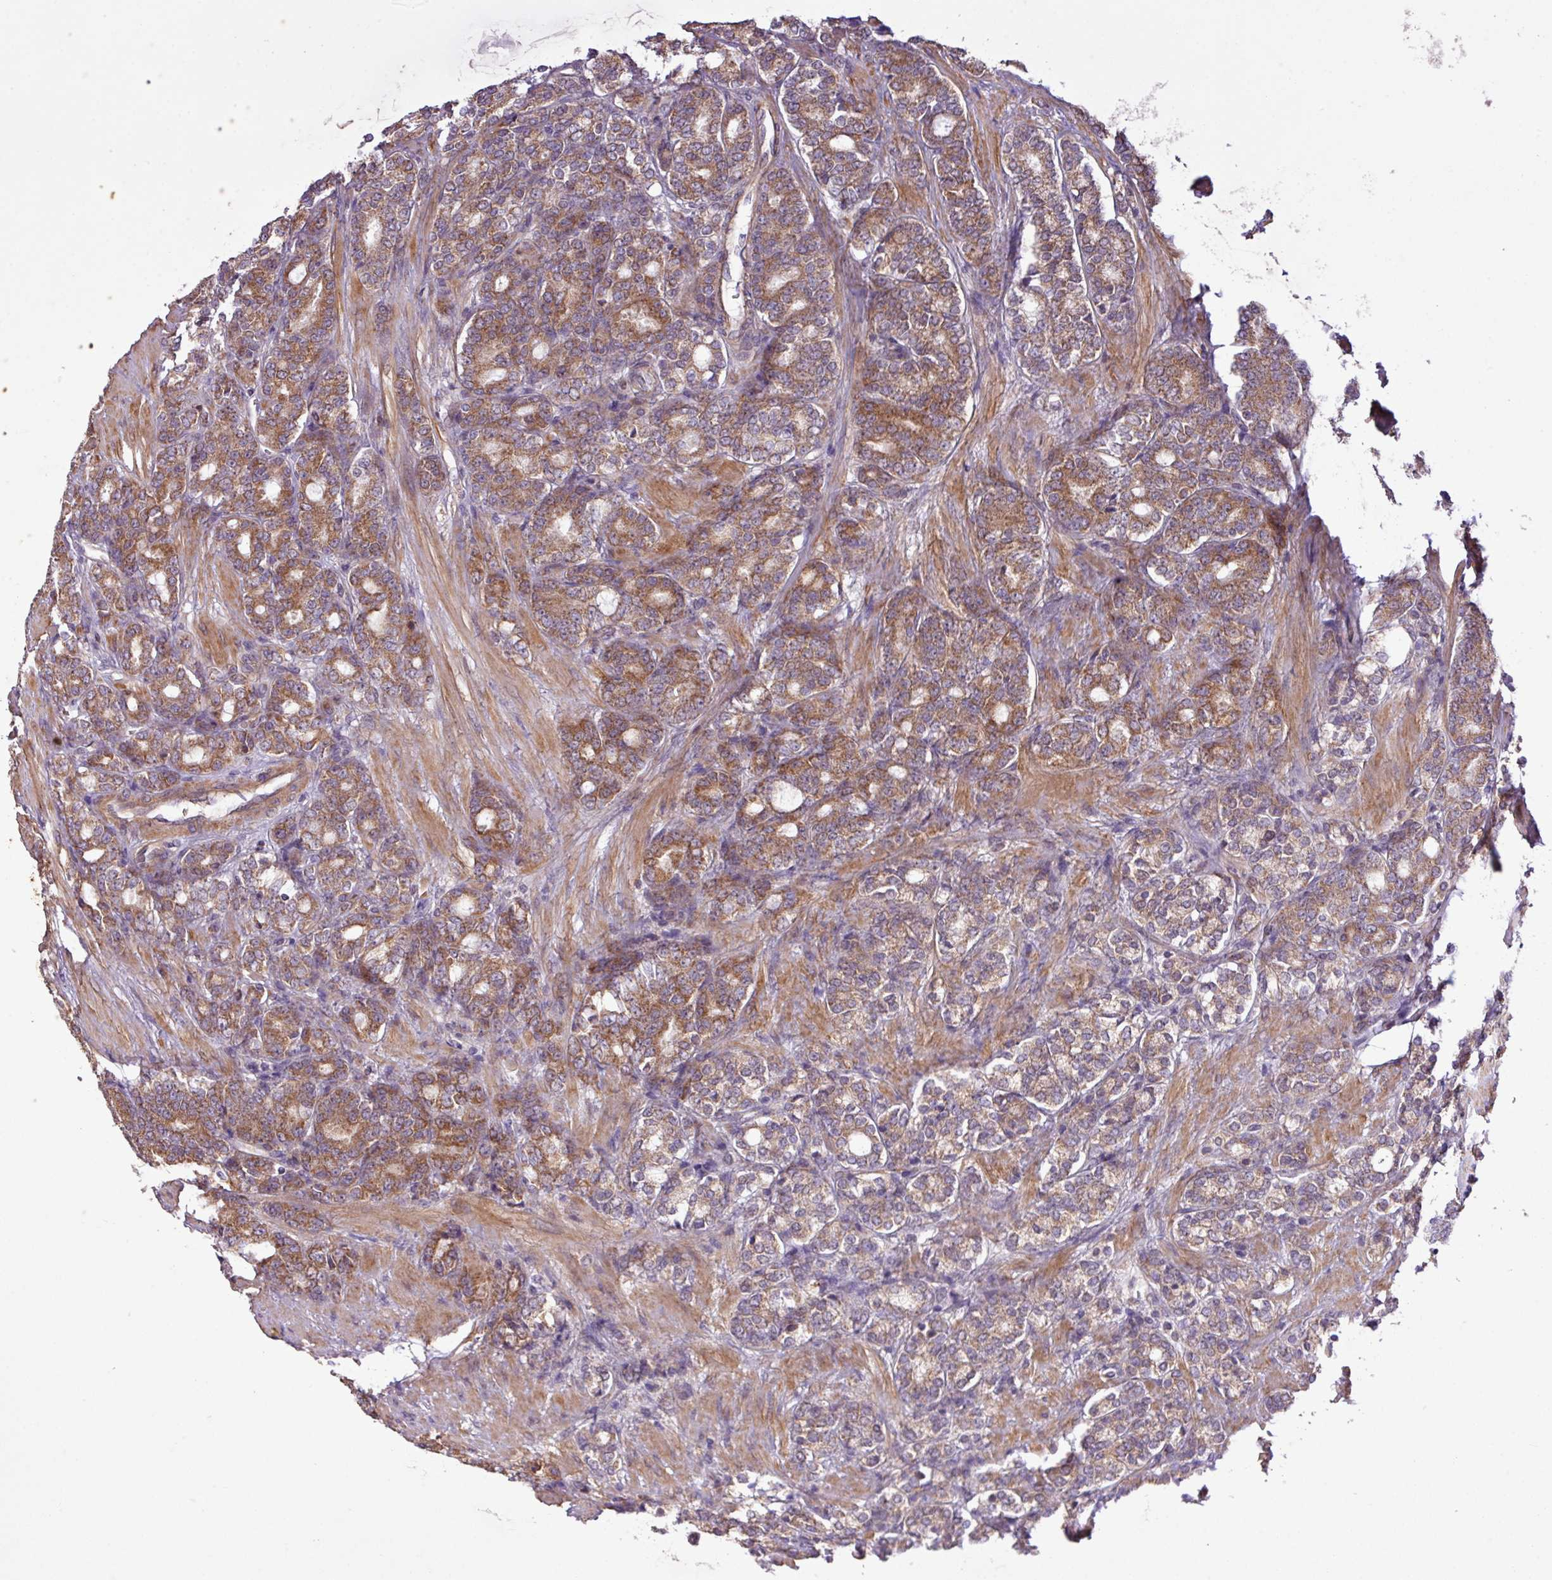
{"staining": {"intensity": "moderate", "quantity": ">75%", "location": "cytoplasmic/membranous"}, "tissue": "prostate cancer", "cell_type": "Tumor cells", "image_type": "cancer", "snomed": [{"axis": "morphology", "description": "Adenocarcinoma, High grade"}, {"axis": "topography", "description": "Prostate"}], "caption": "Immunohistochemistry of human prostate high-grade adenocarcinoma exhibits medium levels of moderate cytoplasmic/membranous staining in approximately >75% of tumor cells. Using DAB (brown) and hematoxylin (blue) stains, captured at high magnification using brightfield microscopy.", "gene": "TIMM10B", "patient": {"sex": "male", "age": 62}}